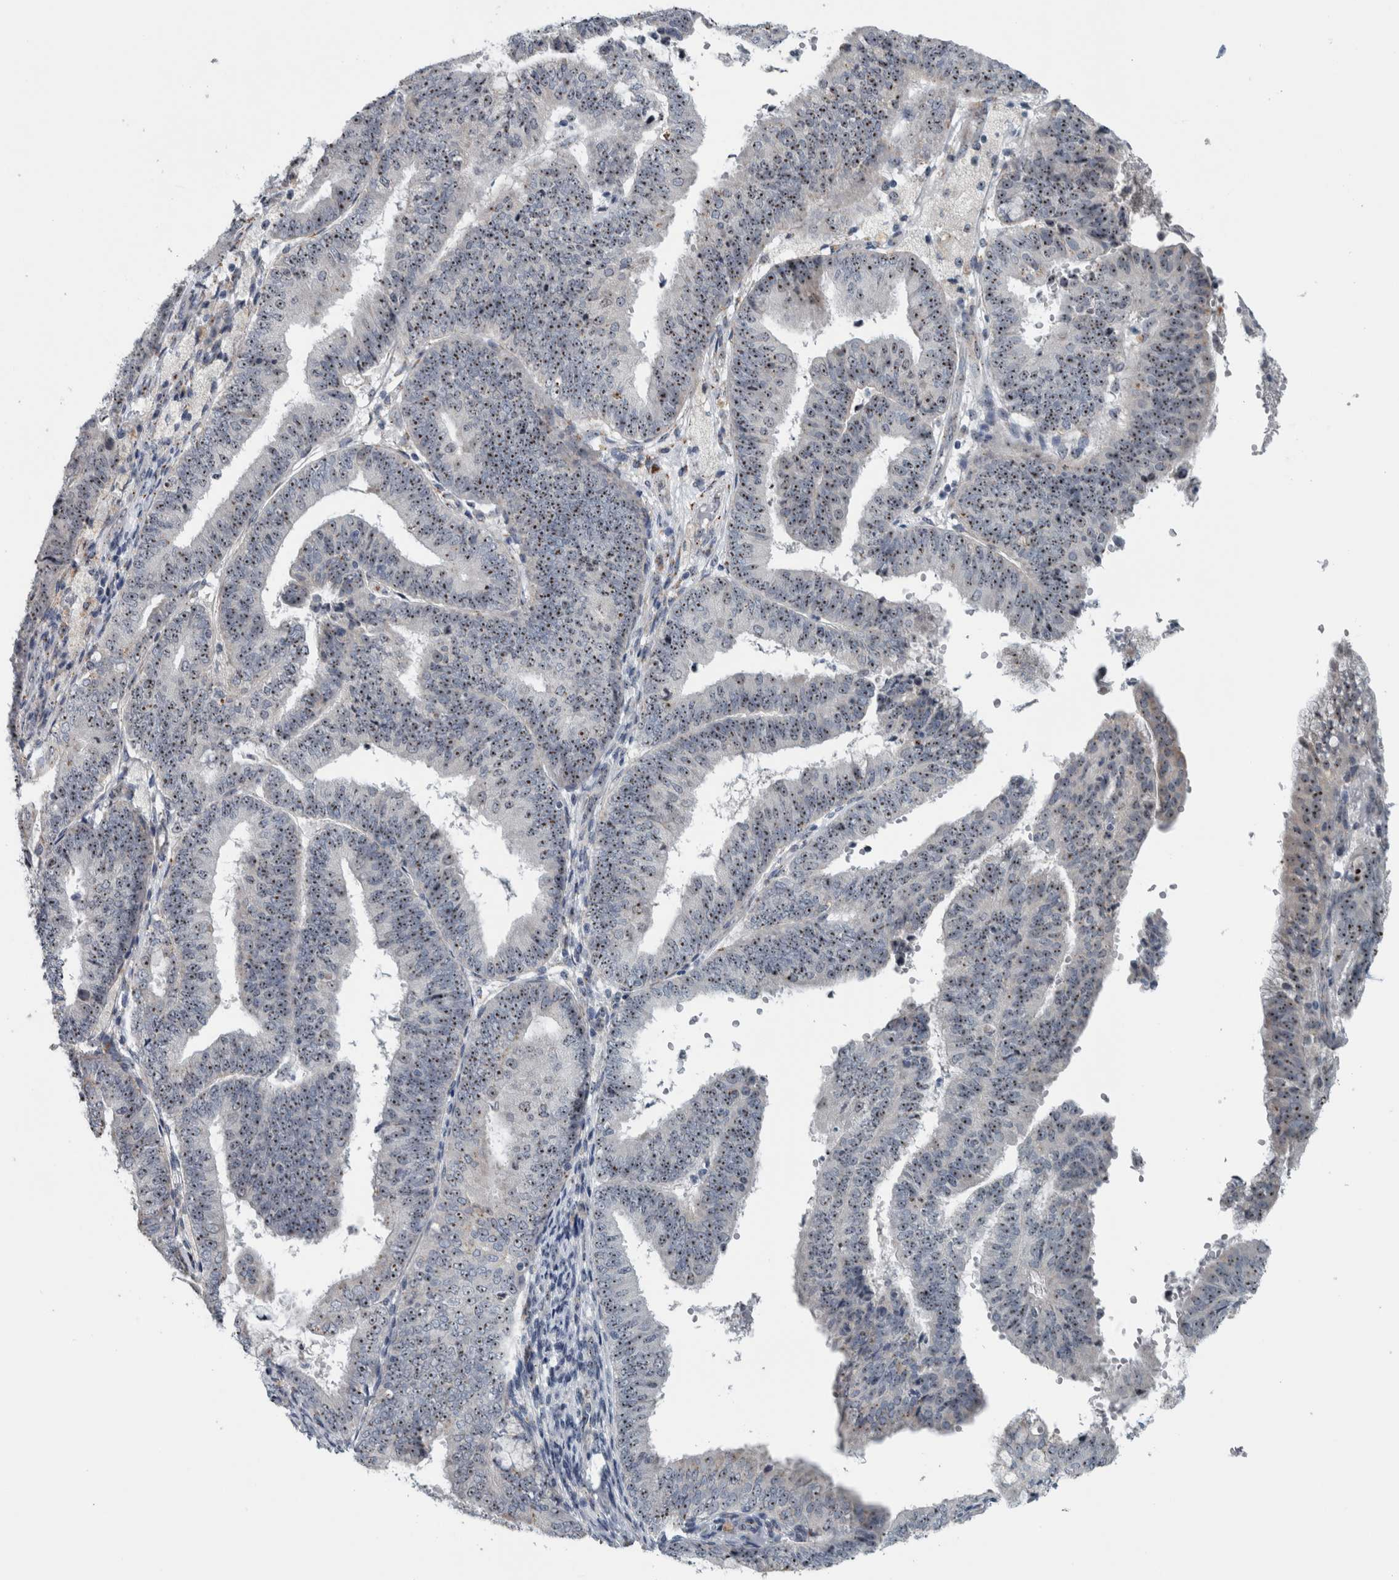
{"staining": {"intensity": "moderate", "quantity": ">75%", "location": "nuclear"}, "tissue": "endometrial cancer", "cell_type": "Tumor cells", "image_type": "cancer", "snomed": [{"axis": "morphology", "description": "Adenocarcinoma, NOS"}, {"axis": "topography", "description": "Endometrium"}], "caption": "Tumor cells show moderate nuclear expression in approximately >75% of cells in adenocarcinoma (endometrial).", "gene": "UTP6", "patient": {"sex": "female", "age": 63}}